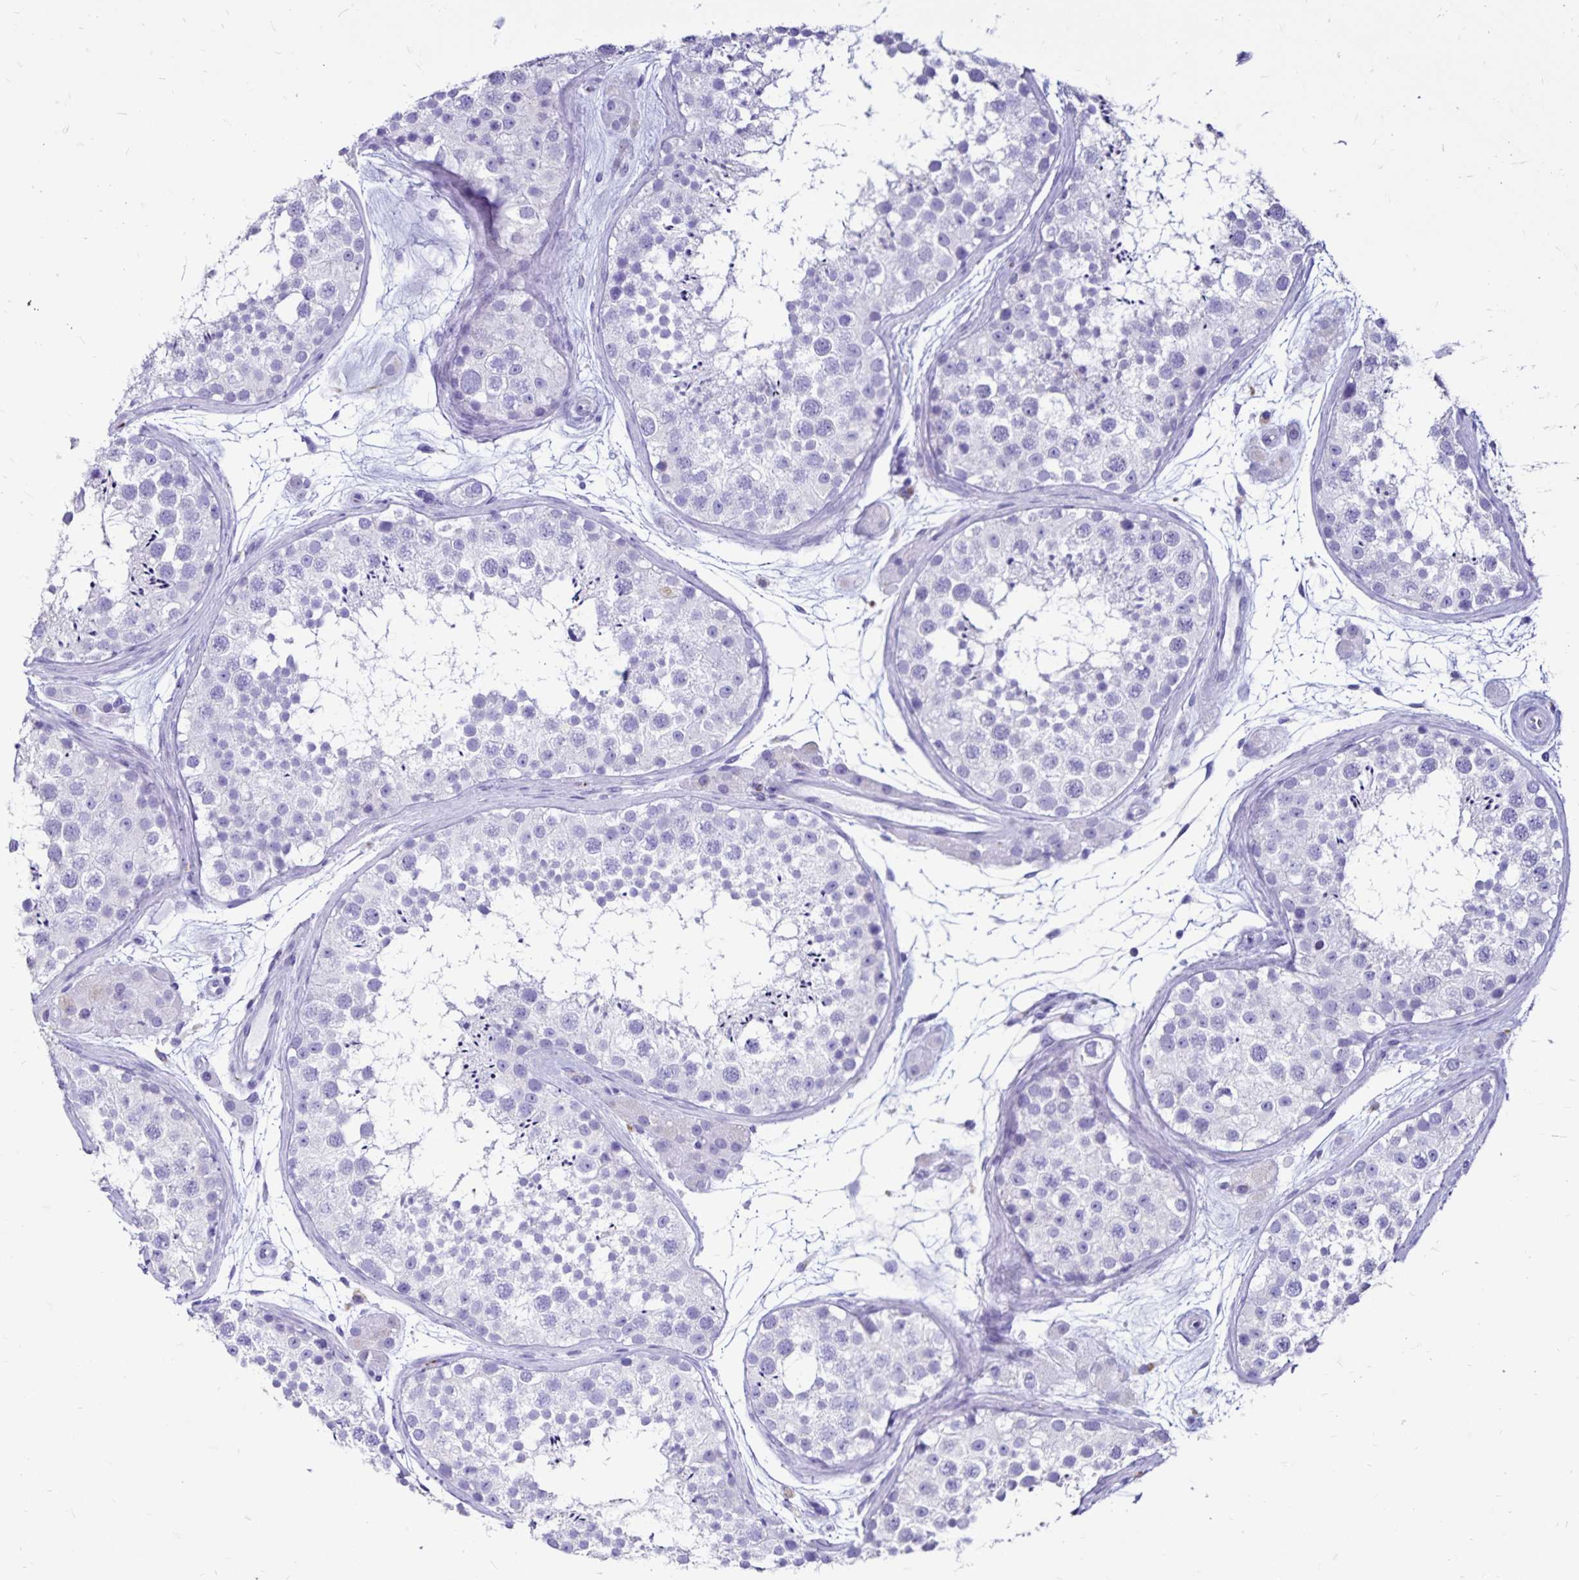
{"staining": {"intensity": "negative", "quantity": "none", "location": "none"}, "tissue": "testis", "cell_type": "Cells in seminiferous ducts", "image_type": "normal", "snomed": [{"axis": "morphology", "description": "Normal tissue, NOS"}, {"axis": "topography", "description": "Testis"}], "caption": "Testis was stained to show a protein in brown. There is no significant positivity in cells in seminiferous ducts. (DAB immunohistochemistry (IHC), high magnification).", "gene": "EVPL", "patient": {"sex": "male", "age": 41}}